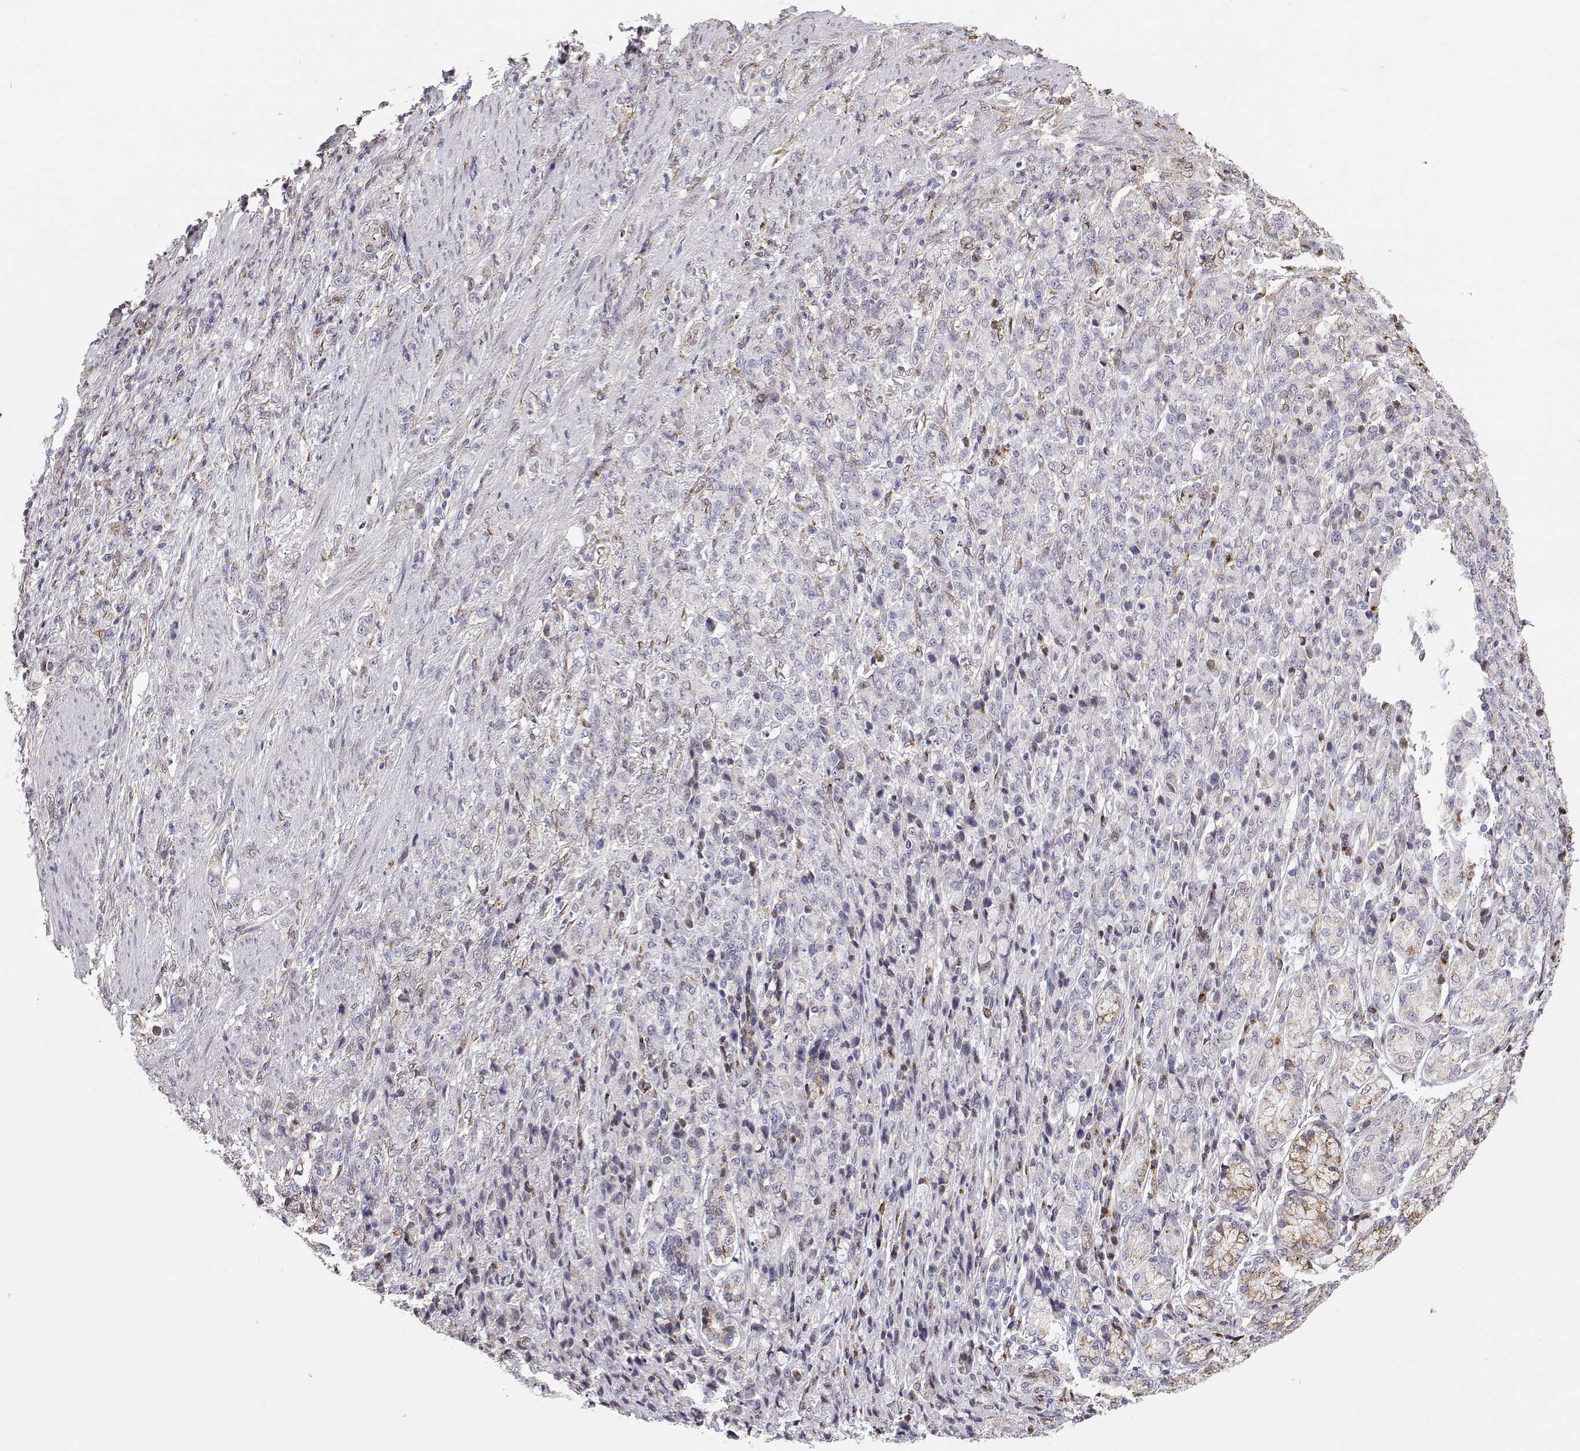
{"staining": {"intensity": "negative", "quantity": "none", "location": "none"}, "tissue": "stomach cancer", "cell_type": "Tumor cells", "image_type": "cancer", "snomed": [{"axis": "morphology", "description": "Adenocarcinoma, NOS"}, {"axis": "topography", "description": "Stomach"}], "caption": "Image shows no significant protein positivity in tumor cells of stomach cancer (adenocarcinoma).", "gene": "STARD13", "patient": {"sex": "female", "age": 79}}